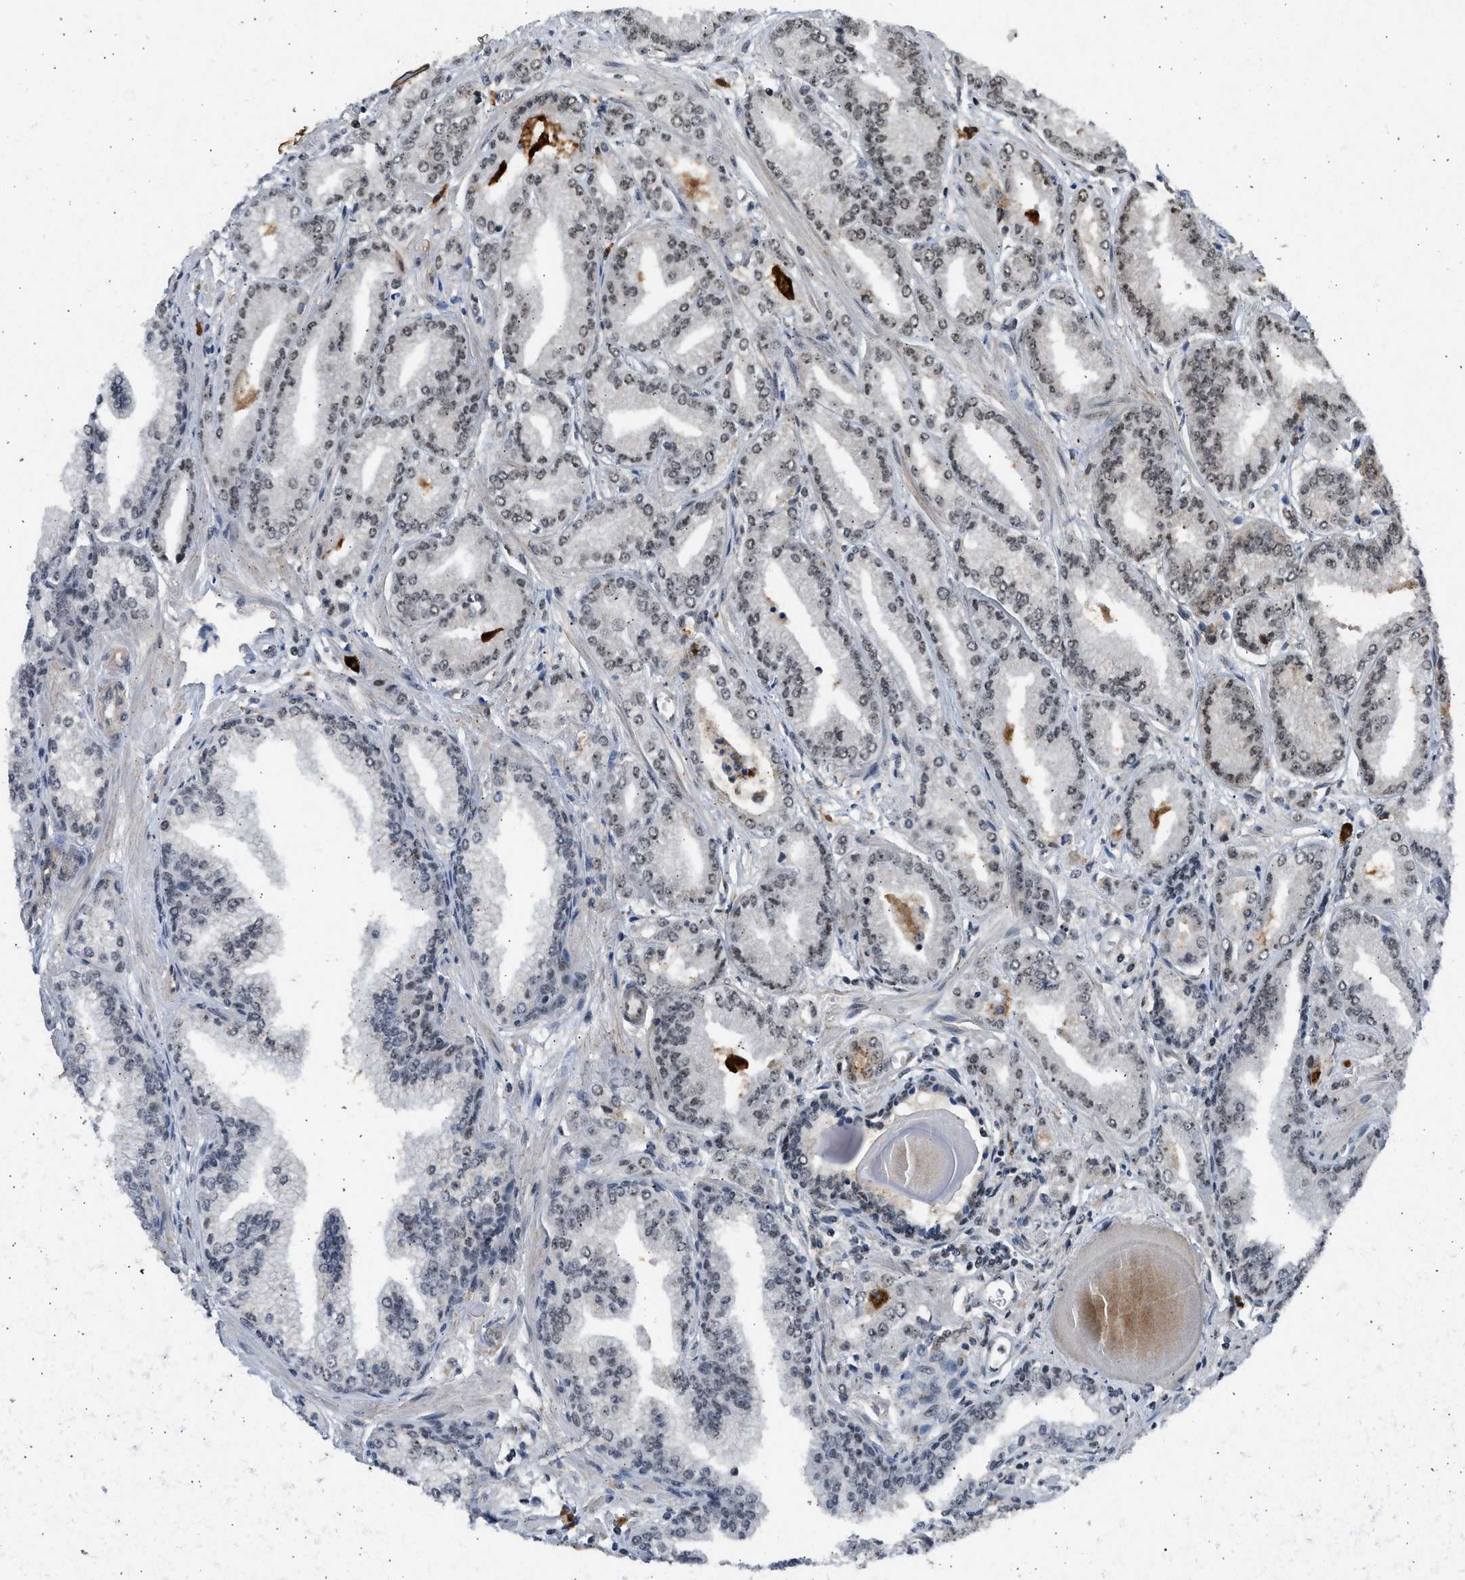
{"staining": {"intensity": "weak", "quantity": ">75%", "location": "nuclear"}, "tissue": "prostate cancer", "cell_type": "Tumor cells", "image_type": "cancer", "snomed": [{"axis": "morphology", "description": "Adenocarcinoma, Low grade"}, {"axis": "topography", "description": "Prostate"}], "caption": "Protein staining displays weak nuclear positivity in about >75% of tumor cells in low-grade adenocarcinoma (prostate).", "gene": "TFDP2", "patient": {"sex": "male", "age": 52}}